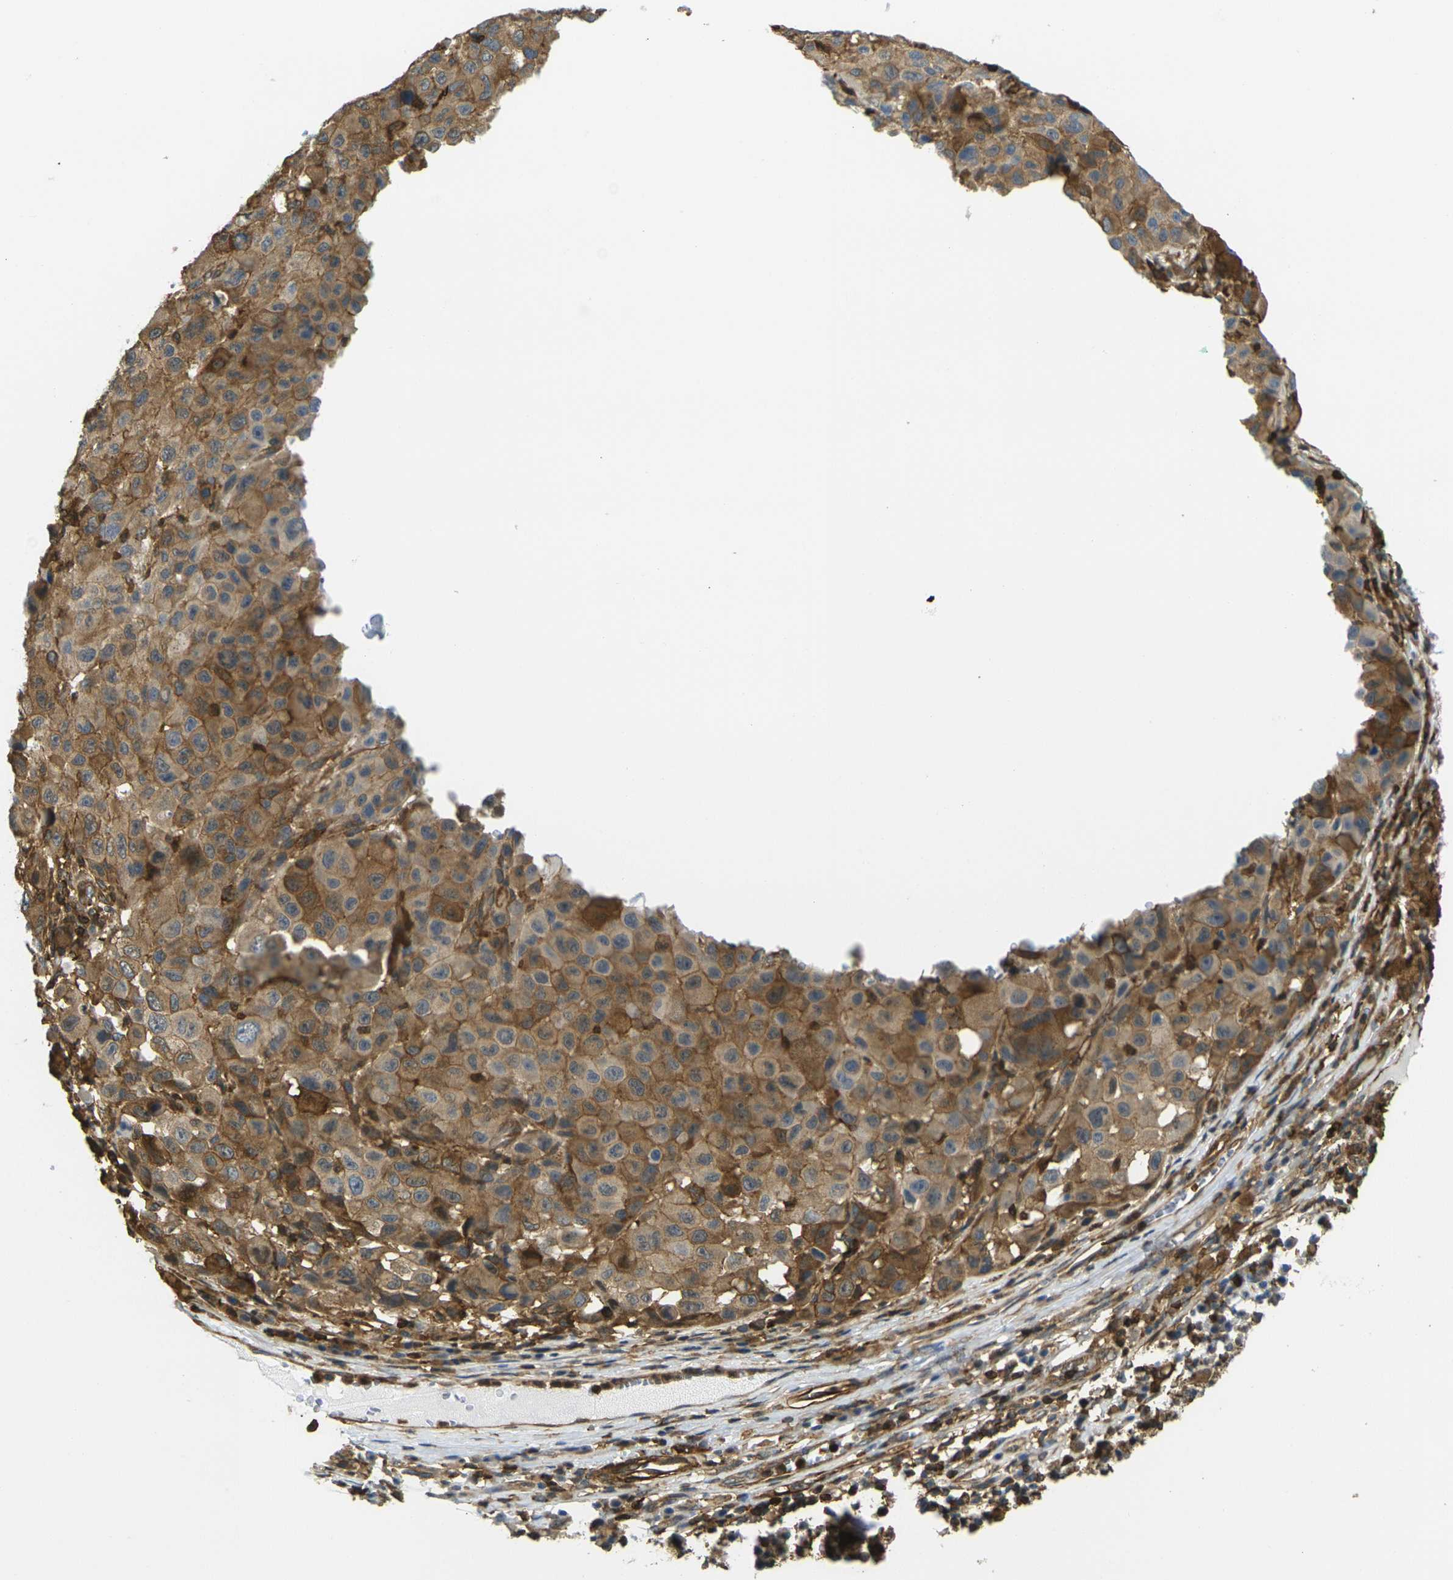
{"staining": {"intensity": "moderate", "quantity": ">75%", "location": "cytoplasmic/membranous"}, "tissue": "melanoma", "cell_type": "Tumor cells", "image_type": "cancer", "snomed": [{"axis": "morphology", "description": "Malignant melanoma, NOS"}, {"axis": "topography", "description": "Skin"}], "caption": "Immunohistochemistry (IHC) of melanoma displays medium levels of moderate cytoplasmic/membranous expression in approximately >75% of tumor cells. (brown staining indicates protein expression, while blue staining denotes nuclei).", "gene": "LASP1", "patient": {"sex": "female", "age": 46}}